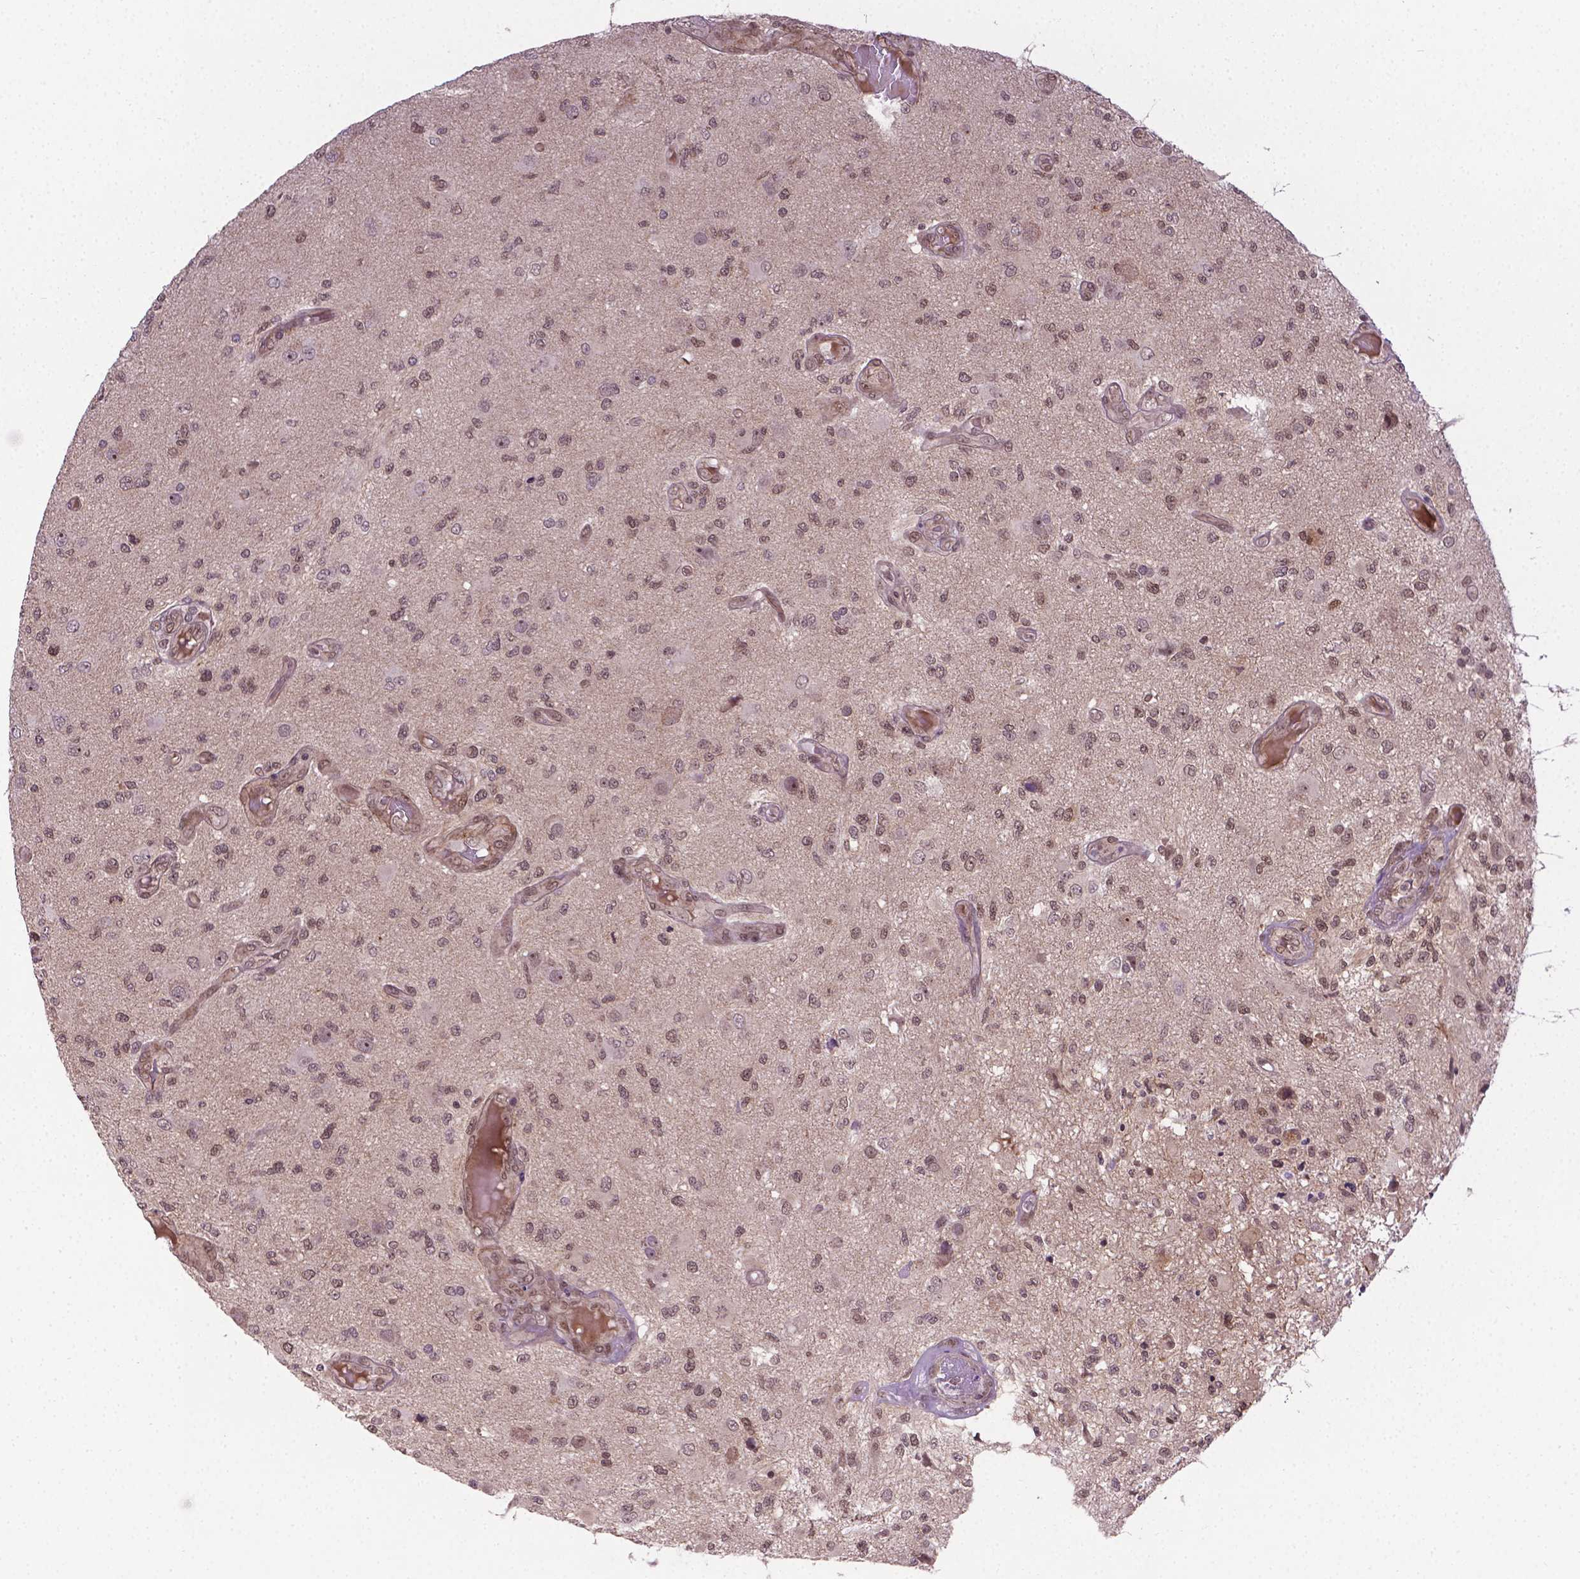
{"staining": {"intensity": "weak", "quantity": ">75%", "location": "nuclear"}, "tissue": "glioma", "cell_type": "Tumor cells", "image_type": "cancer", "snomed": [{"axis": "morphology", "description": "Glioma, malignant, High grade"}, {"axis": "topography", "description": "Brain"}], "caption": "Protein expression analysis of human high-grade glioma (malignant) reveals weak nuclear staining in about >75% of tumor cells.", "gene": "ANKRD54", "patient": {"sex": "female", "age": 63}}